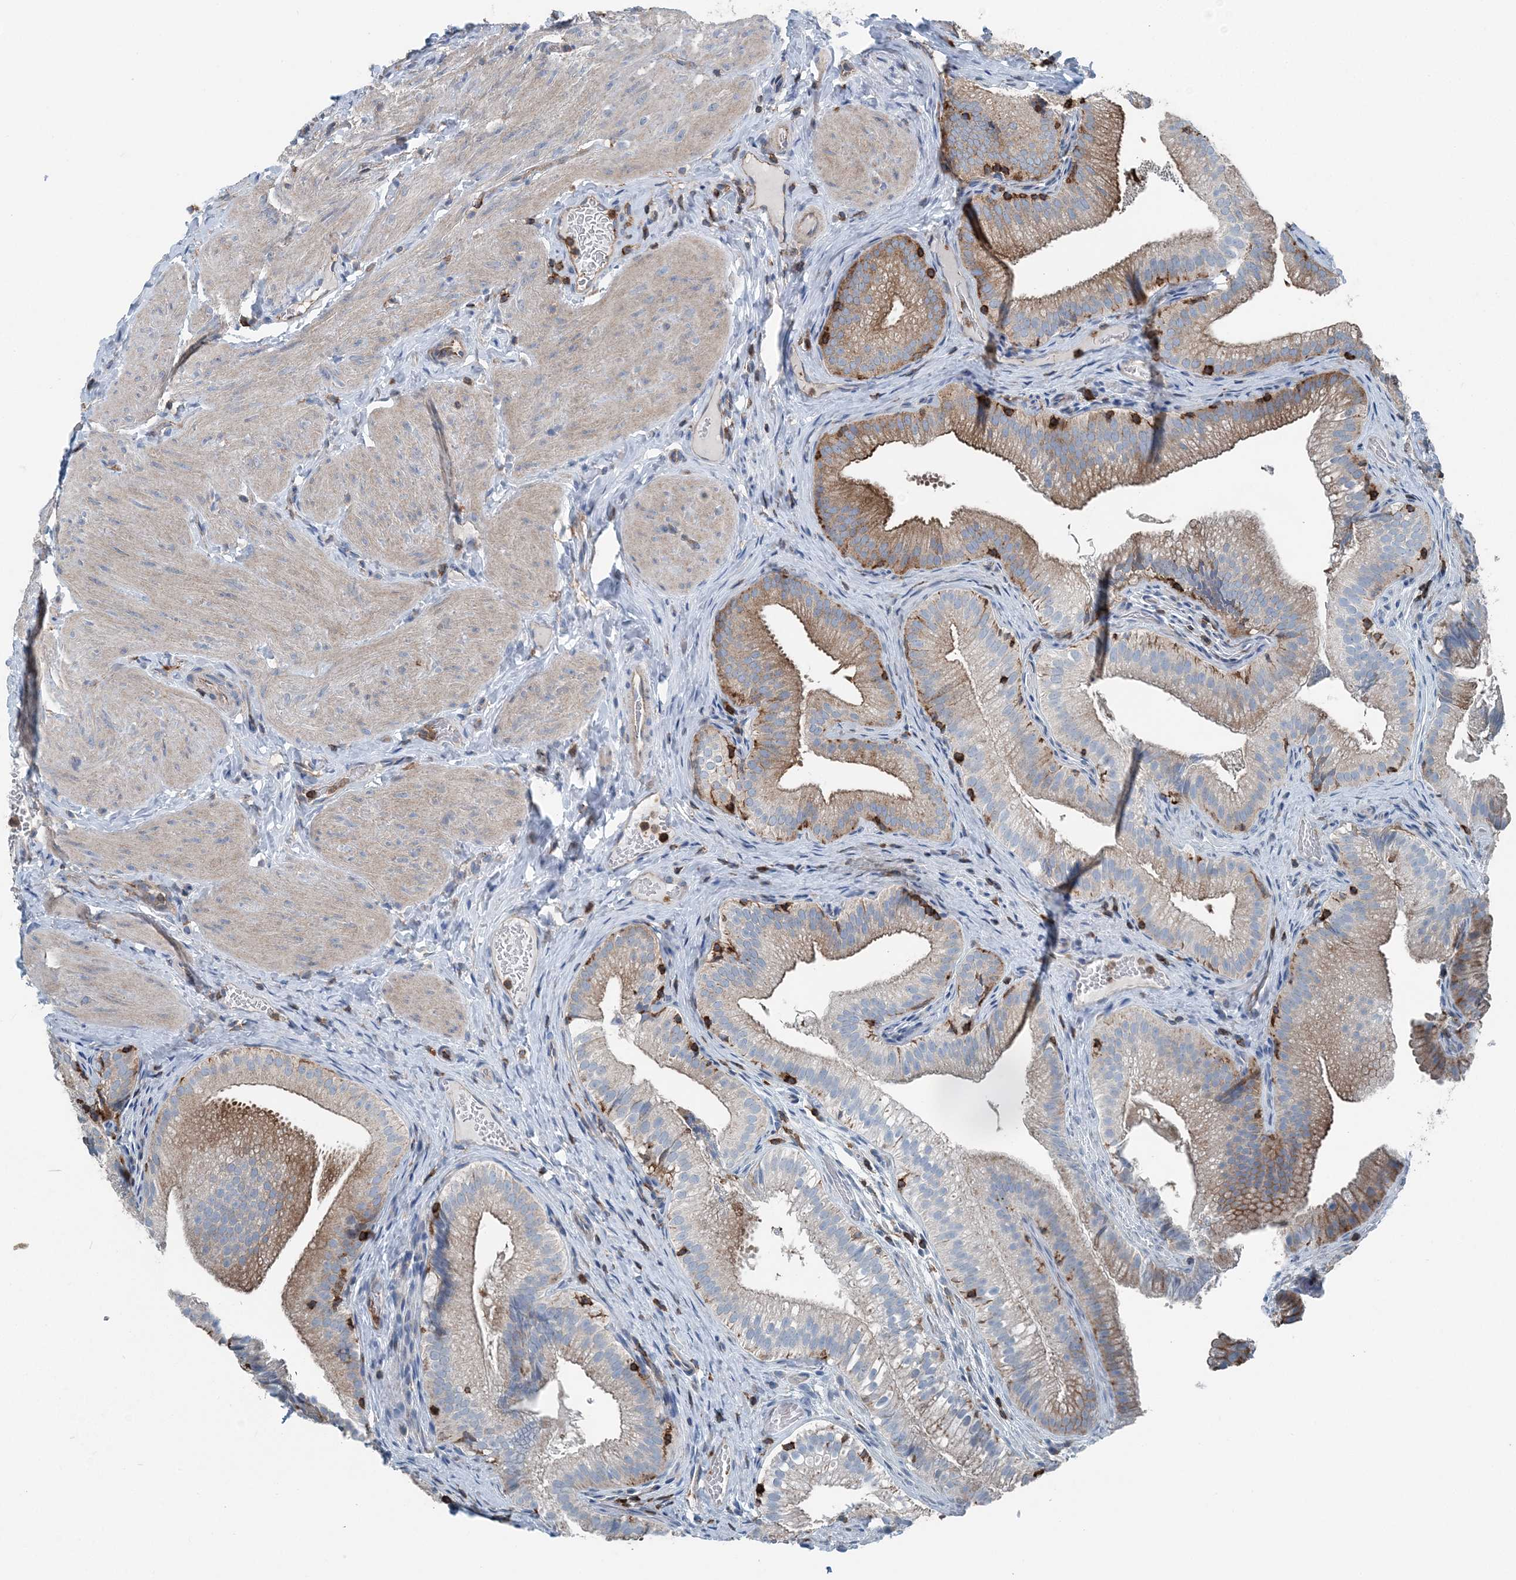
{"staining": {"intensity": "moderate", "quantity": "25%-75%", "location": "cytoplasmic/membranous"}, "tissue": "gallbladder", "cell_type": "Glandular cells", "image_type": "normal", "snomed": [{"axis": "morphology", "description": "Normal tissue, NOS"}, {"axis": "topography", "description": "Gallbladder"}], "caption": "Benign gallbladder shows moderate cytoplasmic/membranous staining in approximately 25%-75% of glandular cells (DAB = brown stain, brightfield microscopy at high magnification)..", "gene": "CFL1", "patient": {"sex": "female", "age": 30}}